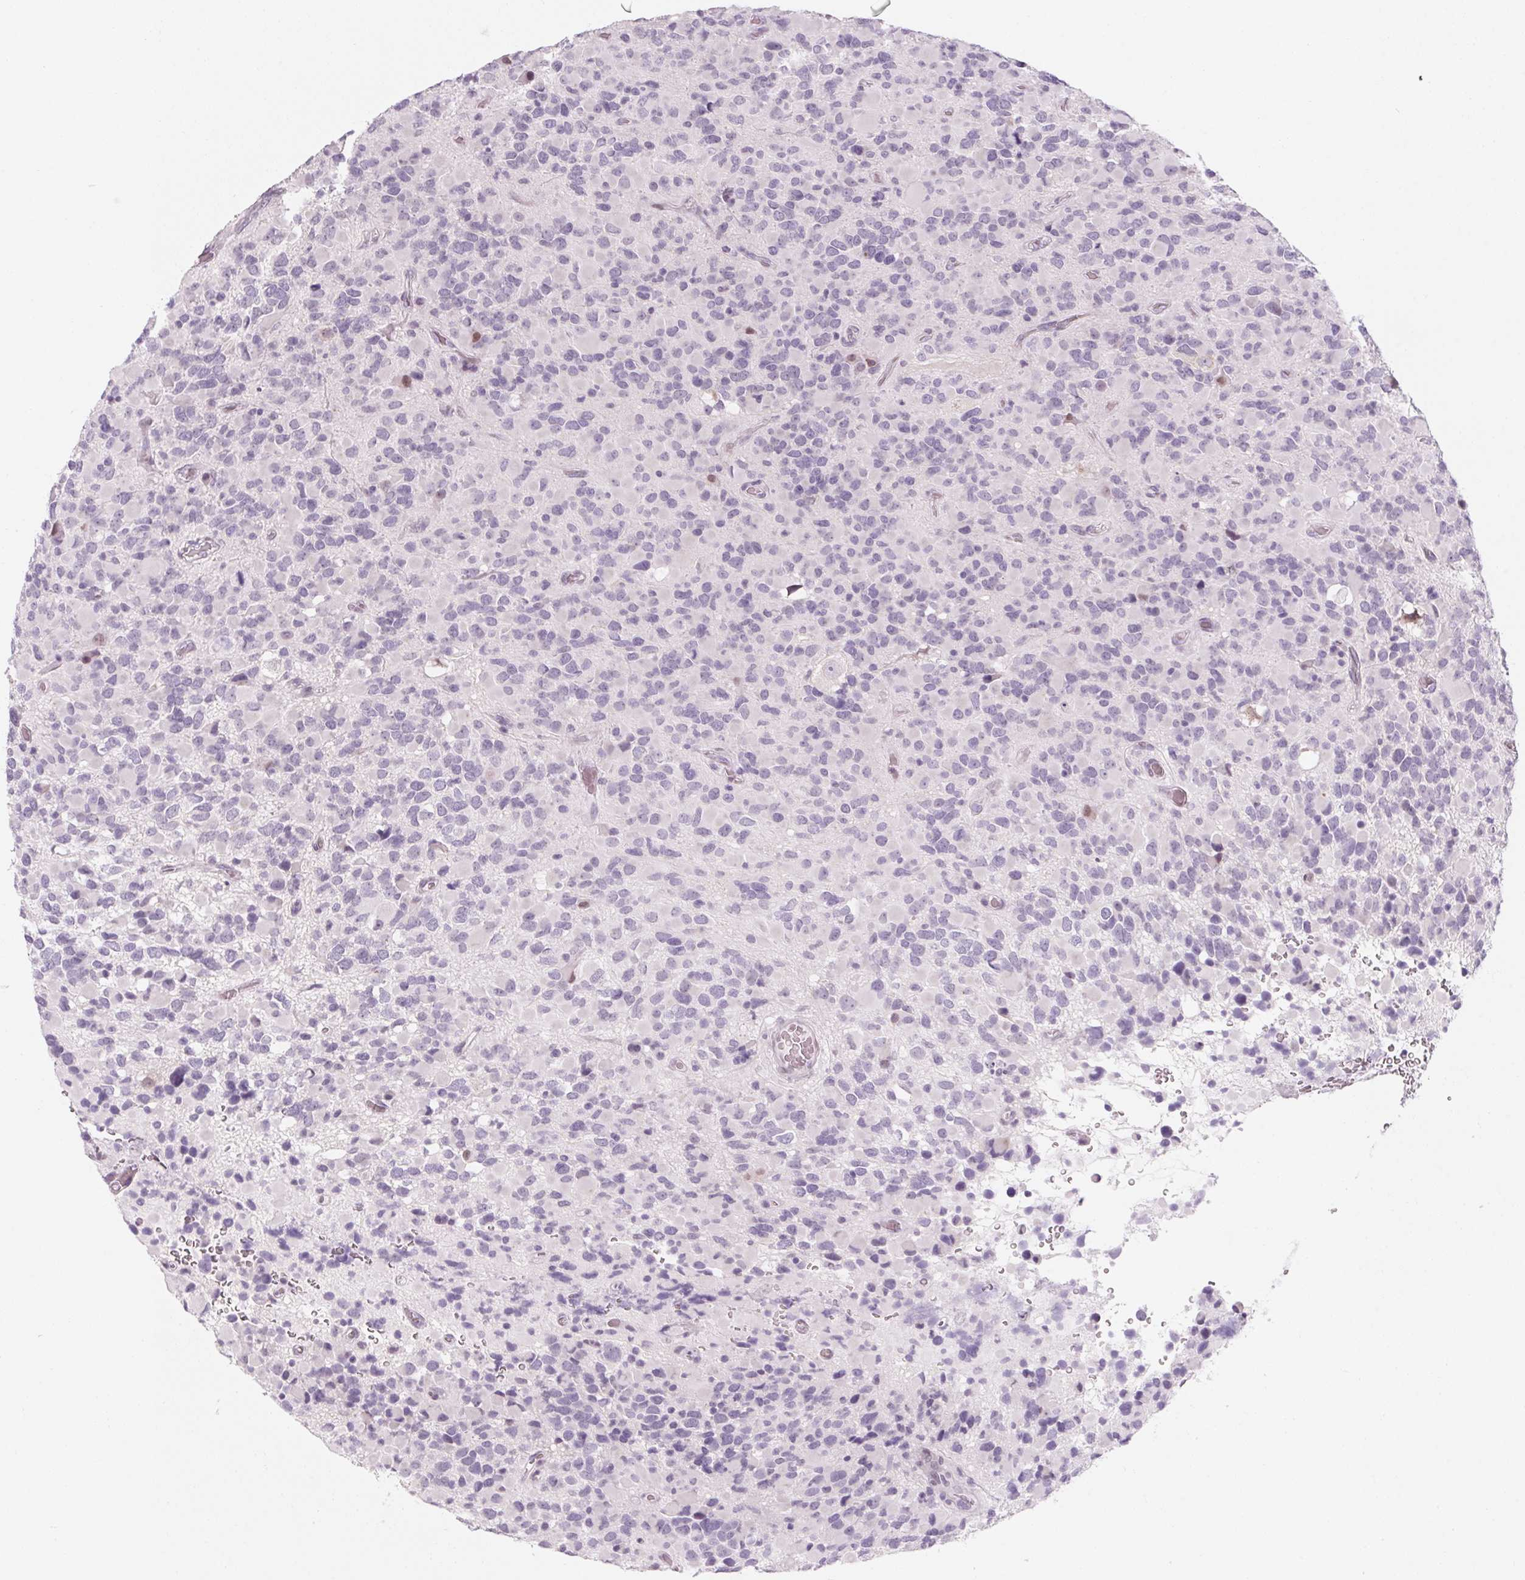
{"staining": {"intensity": "negative", "quantity": "none", "location": "none"}, "tissue": "glioma", "cell_type": "Tumor cells", "image_type": "cancer", "snomed": [{"axis": "morphology", "description": "Glioma, malignant, High grade"}, {"axis": "topography", "description": "Brain"}], "caption": "Tumor cells show no significant protein expression in malignant high-grade glioma. (Brightfield microscopy of DAB IHC at high magnification).", "gene": "KCNQ2", "patient": {"sex": "female", "age": 40}}